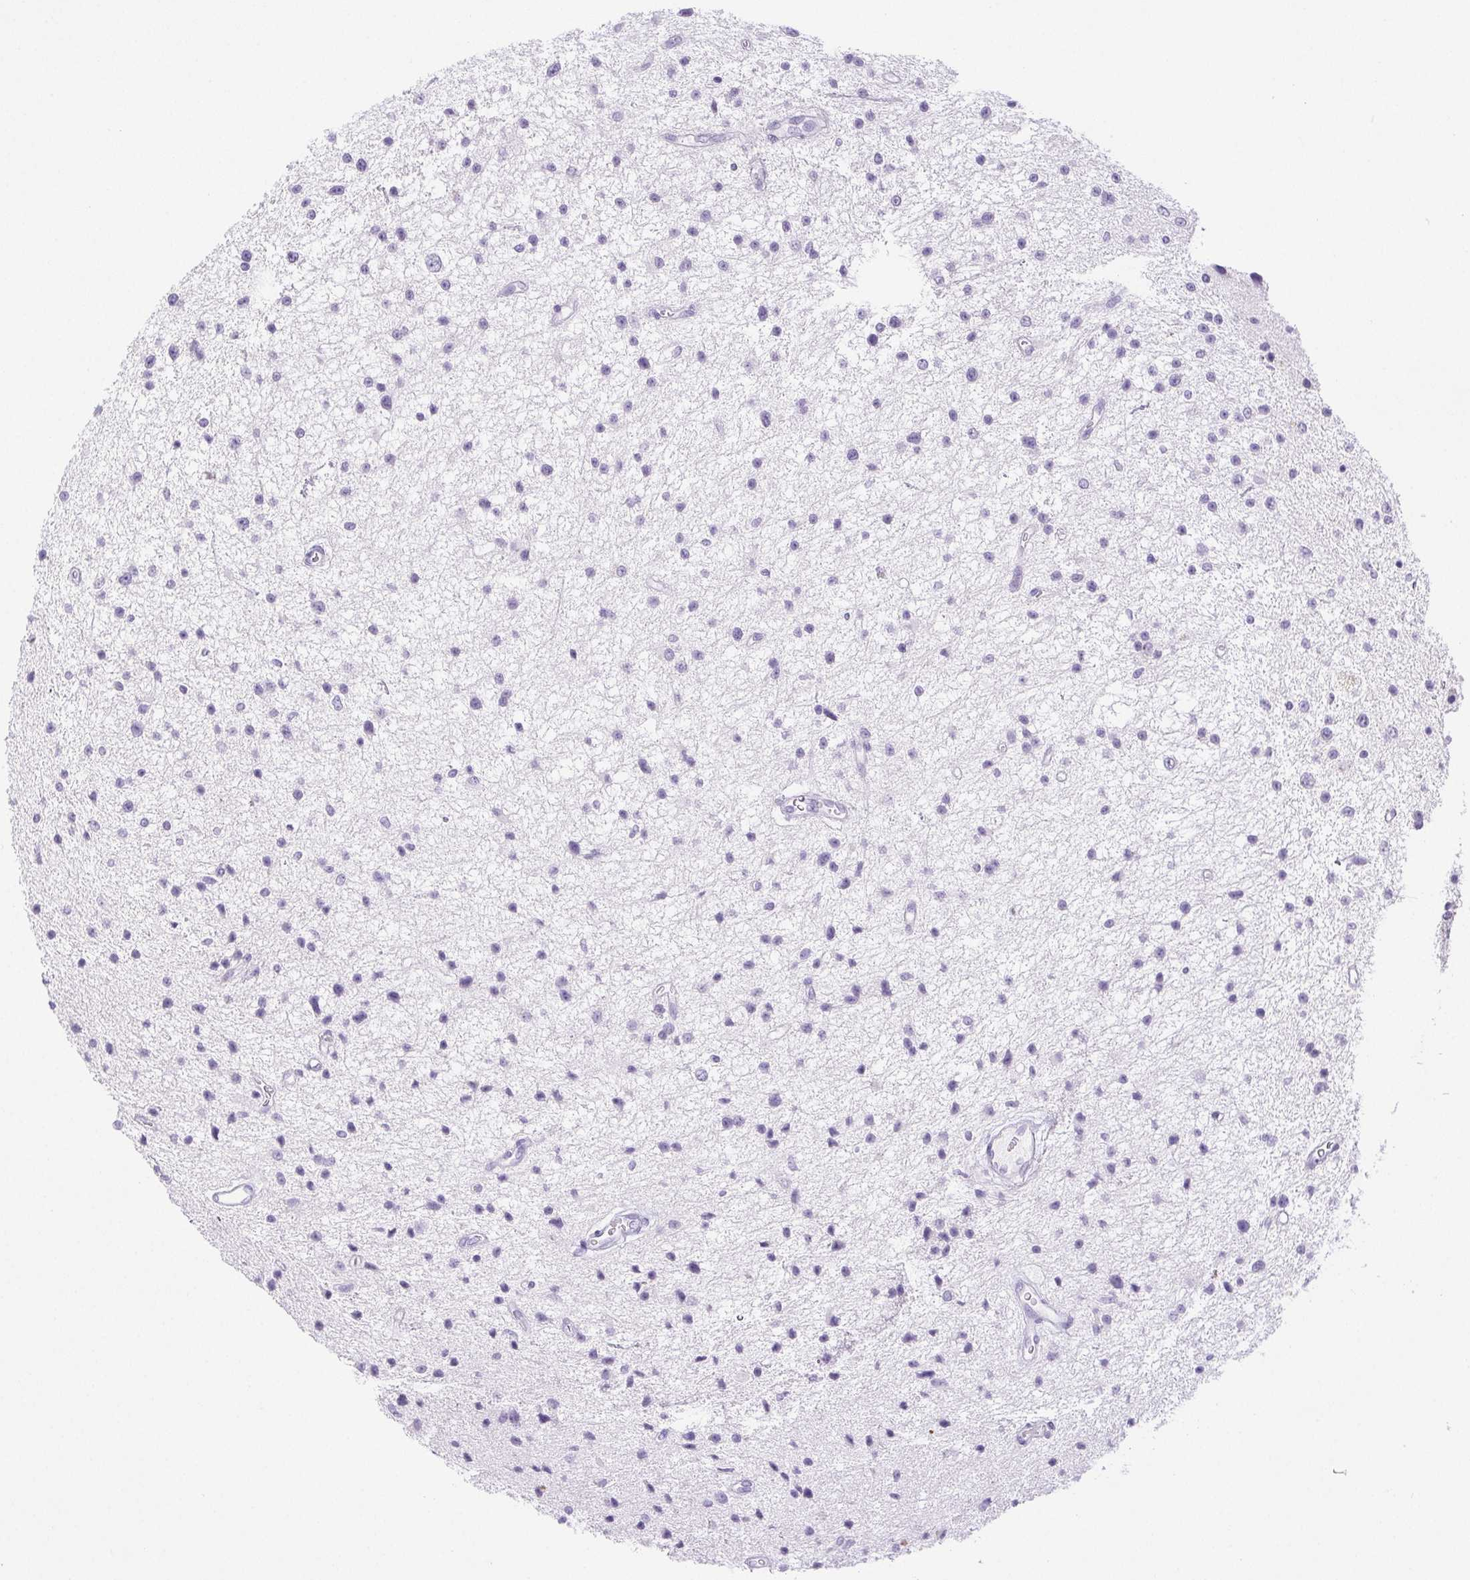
{"staining": {"intensity": "negative", "quantity": "none", "location": "none"}, "tissue": "glioma", "cell_type": "Tumor cells", "image_type": "cancer", "snomed": [{"axis": "morphology", "description": "Glioma, malignant, Low grade"}, {"axis": "topography", "description": "Brain"}], "caption": "Immunohistochemistry photomicrograph of glioma stained for a protein (brown), which displays no positivity in tumor cells.", "gene": "PAPPA2", "patient": {"sex": "male", "age": 43}}